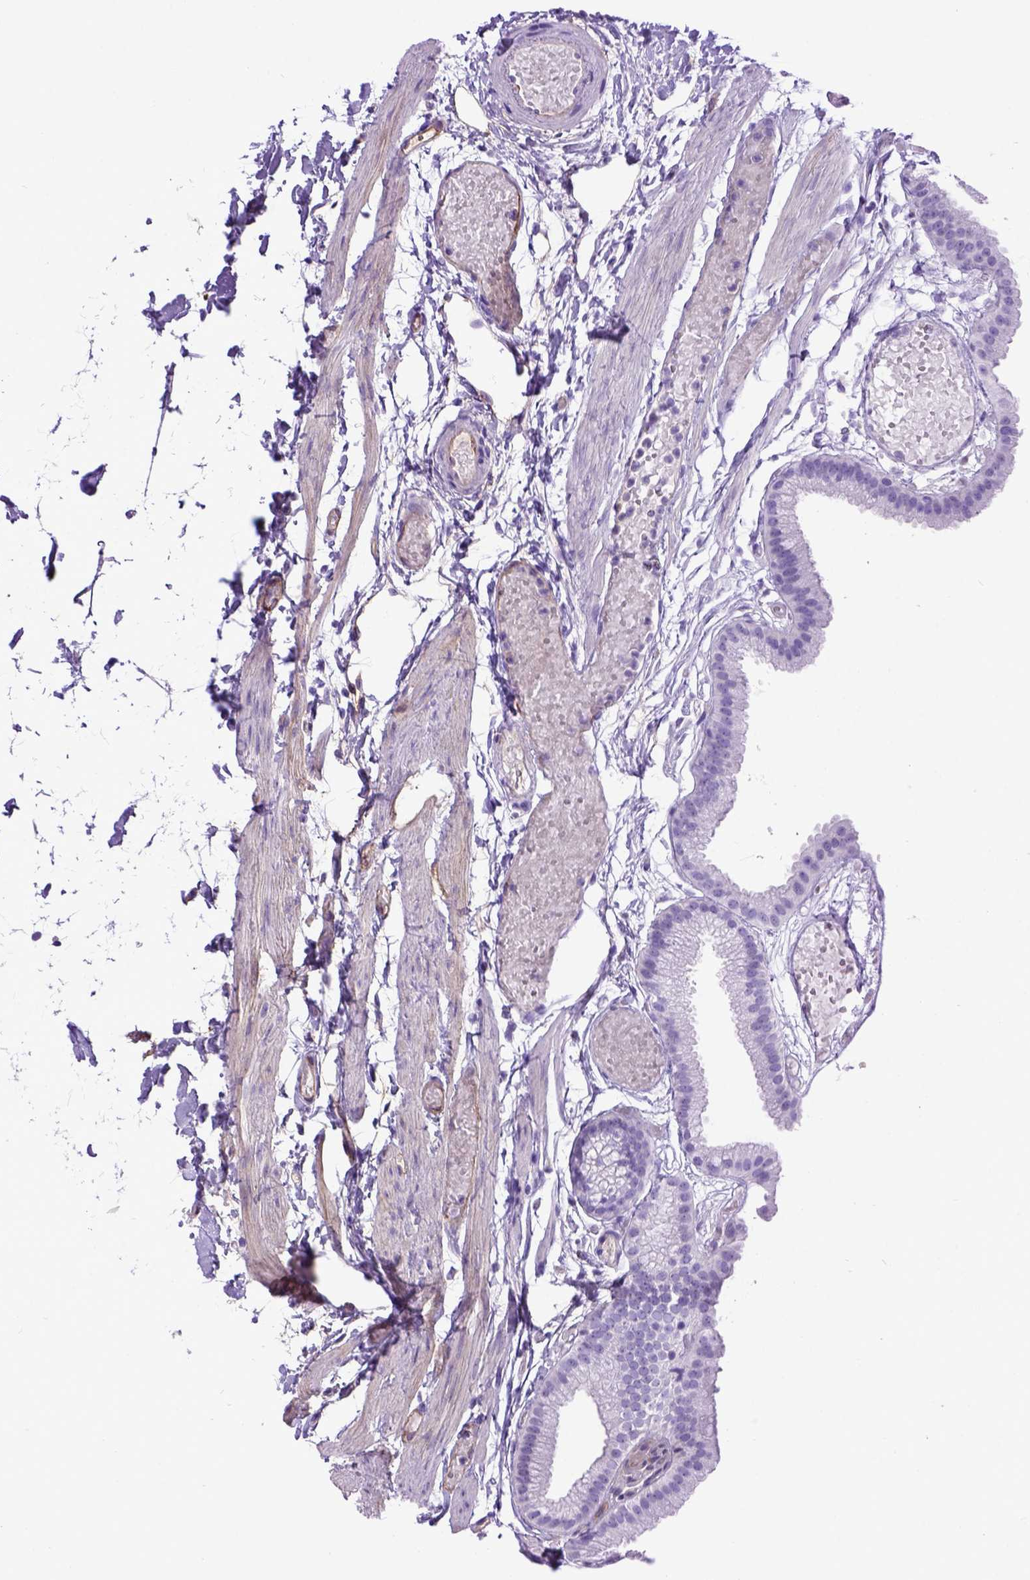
{"staining": {"intensity": "negative", "quantity": "none", "location": "none"}, "tissue": "gallbladder", "cell_type": "Glandular cells", "image_type": "normal", "snomed": [{"axis": "morphology", "description": "Normal tissue, NOS"}, {"axis": "topography", "description": "Gallbladder"}], "caption": "Gallbladder stained for a protein using immunohistochemistry (IHC) reveals no expression glandular cells.", "gene": "ENG", "patient": {"sex": "female", "age": 45}}